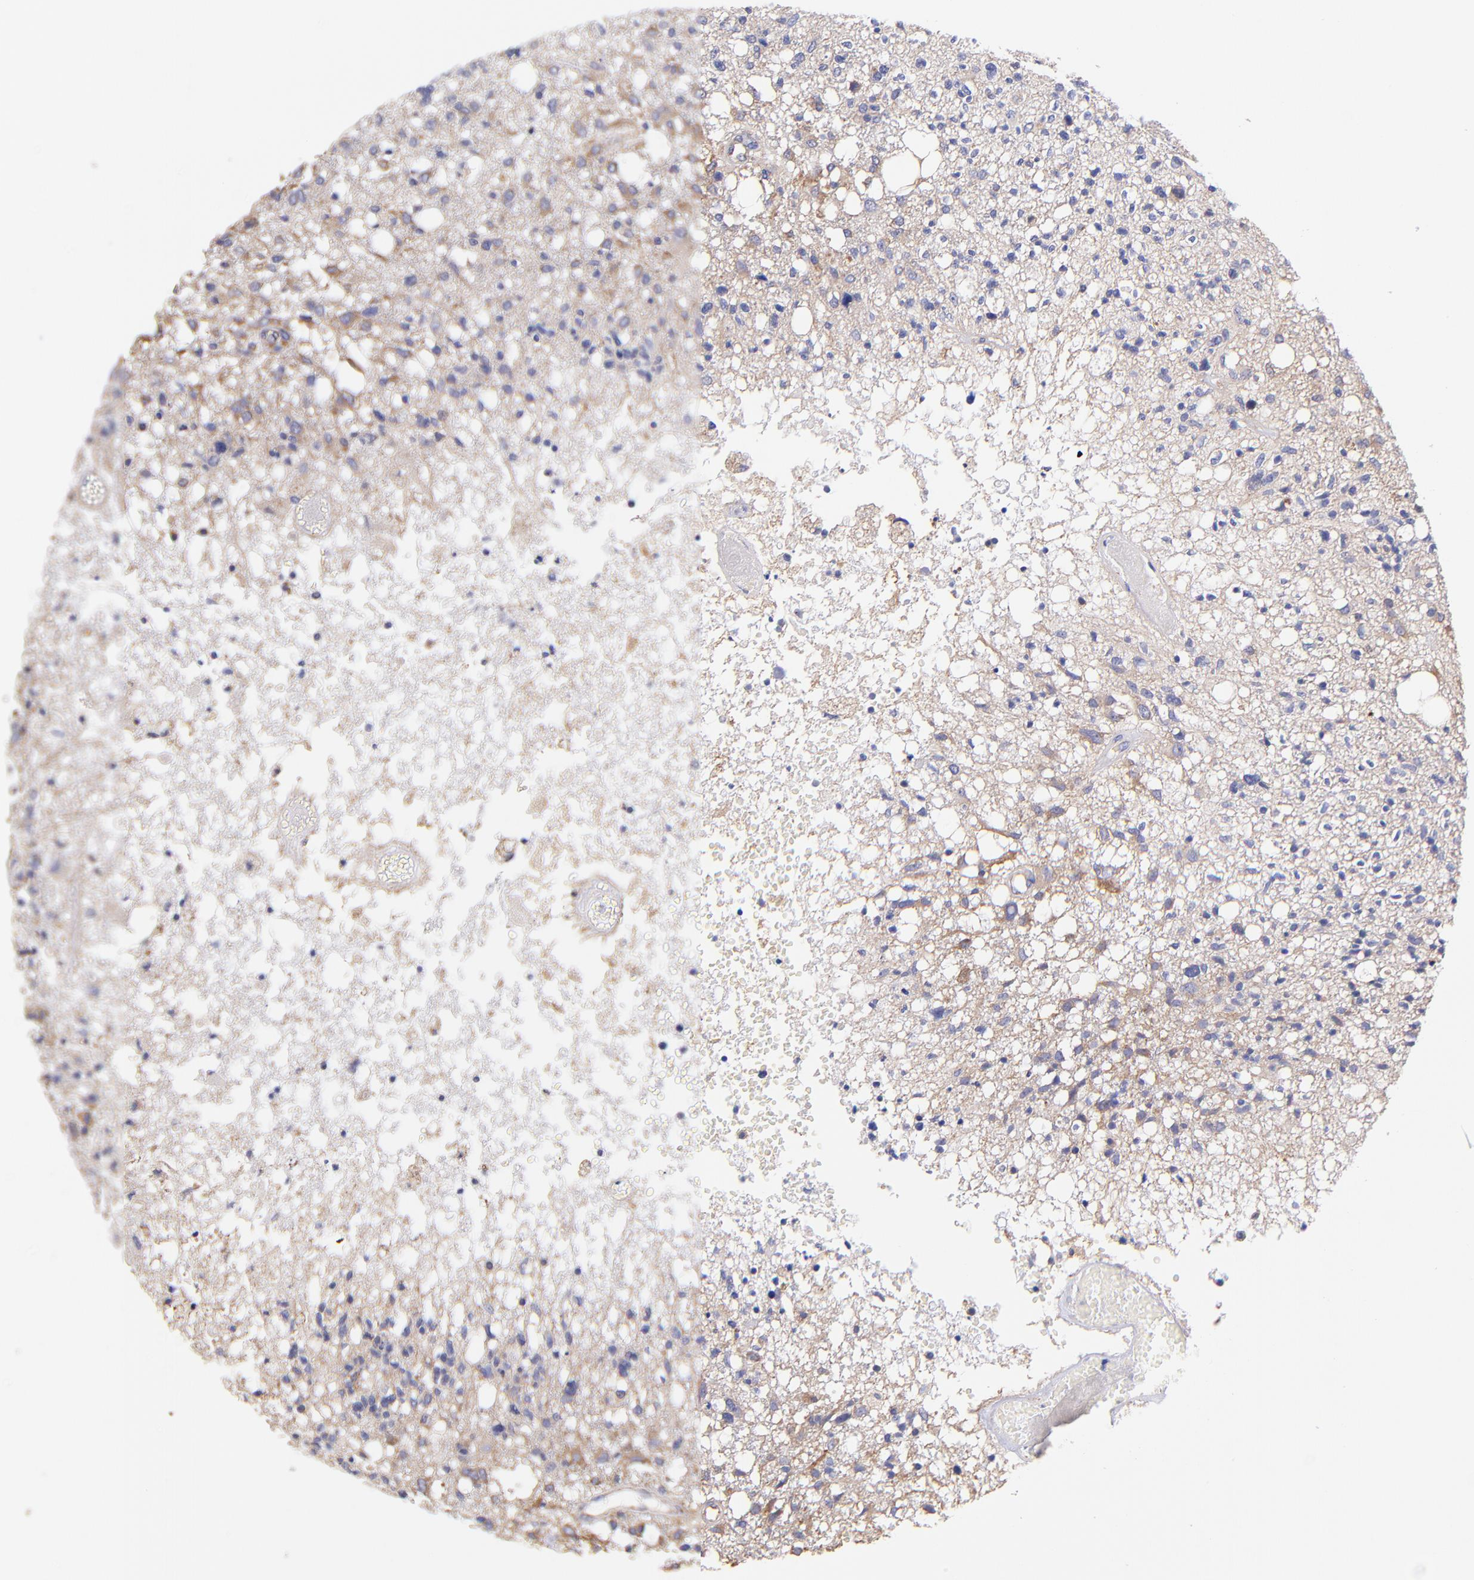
{"staining": {"intensity": "negative", "quantity": "none", "location": "none"}, "tissue": "glioma", "cell_type": "Tumor cells", "image_type": "cancer", "snomed": [{"axis": "morphology", "description": "Glioma, malignant, High grade"}, {"axis": "topography", "description": "Cerebral cortex"}], "caption": "An IHC micrograph of high-grade glioma (malignant) is shown. There is no staining in tumor cells of high-grade glioma (malignant).", "gene": "PREX1", "patient": {"sex": "male", "age": 76}}